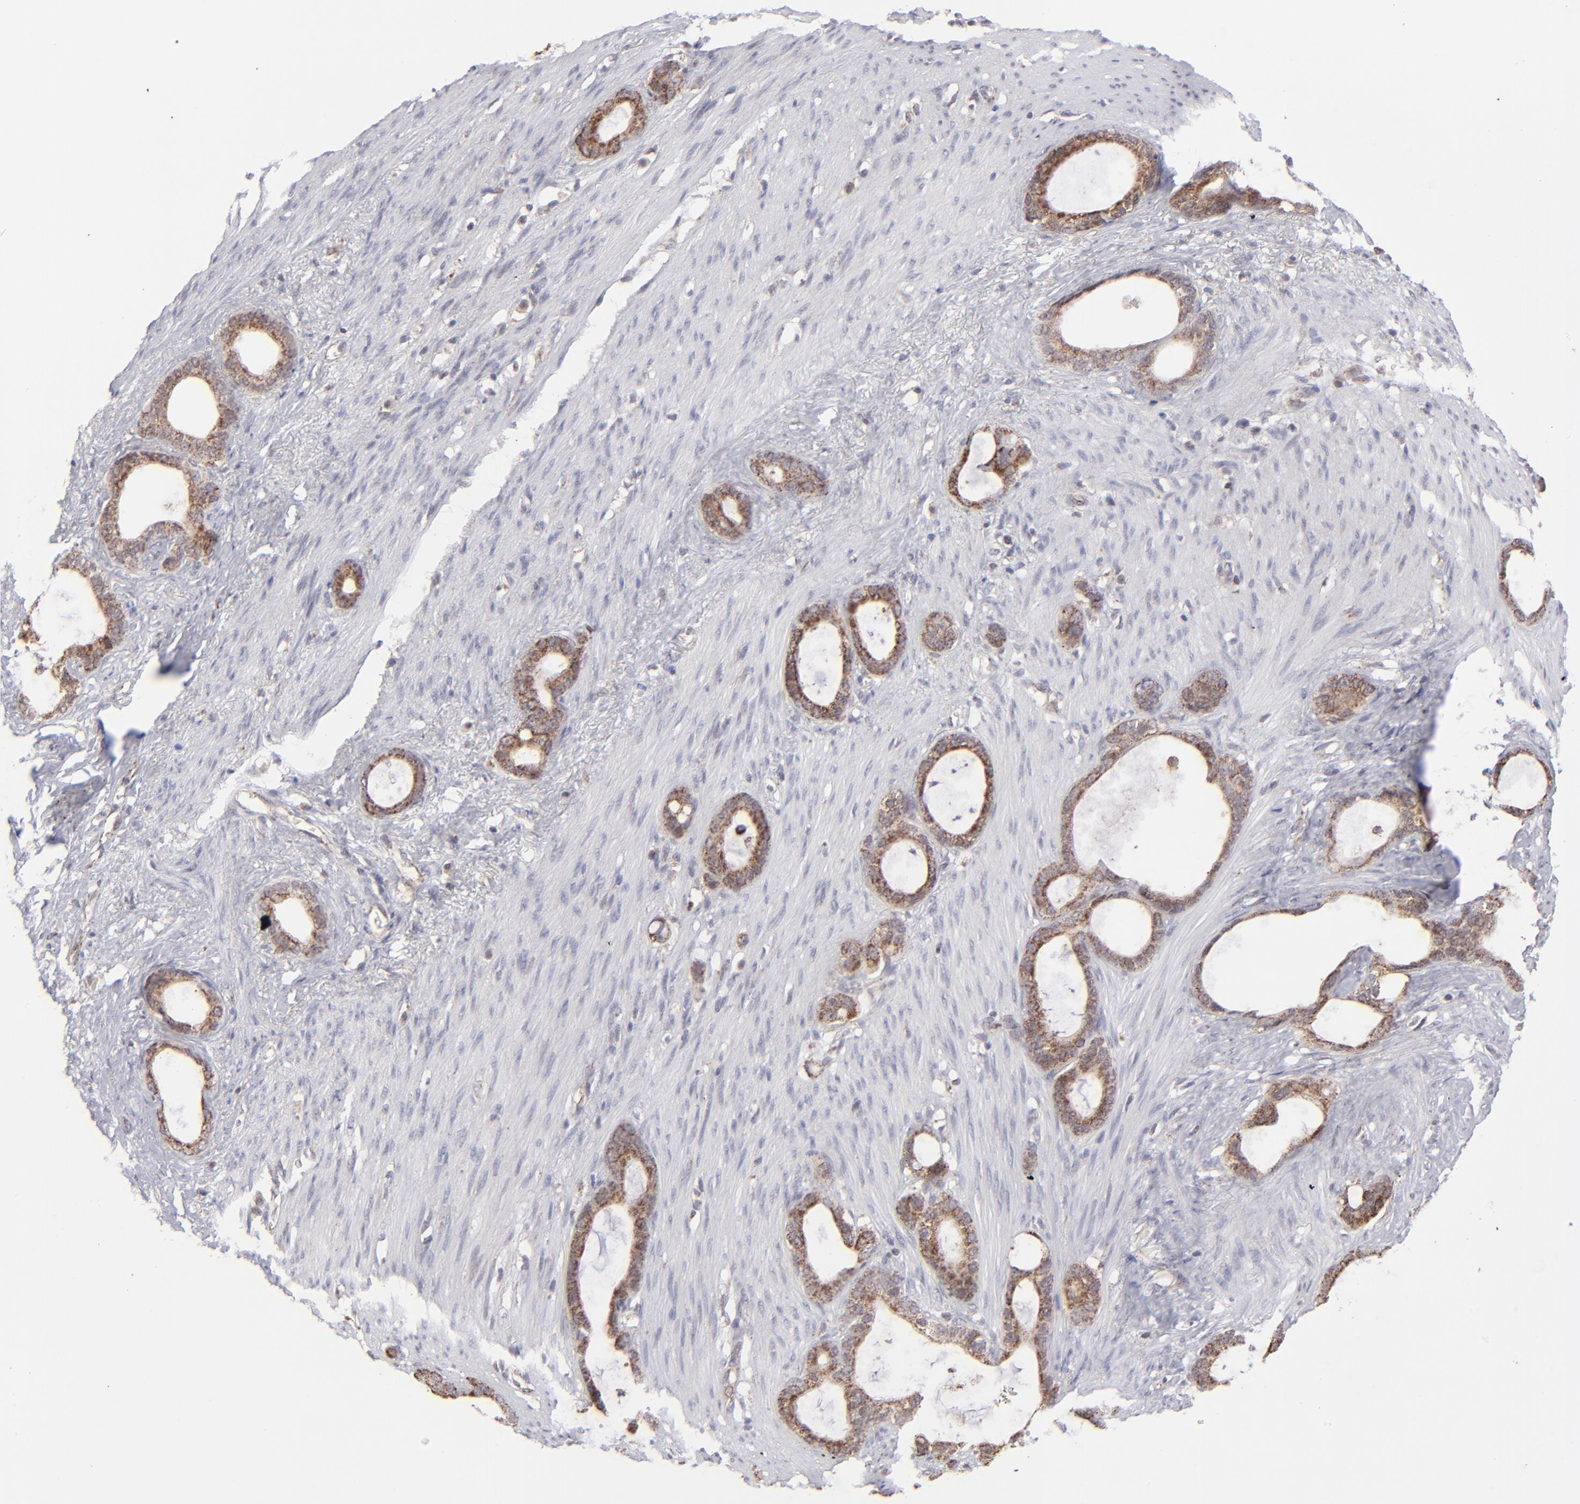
{"staining": {"intensity": "moderate", "quantity": ">75%", "location": "cytoplasmic/membranous"}, "tissue": "stomach cancer", "cell_type": "Tumor cells", "image_type": "cancer", "snomed": [{"axis": "morphology", "description": "Adenocarcinoma, NOS"}, {"axis": "topography", "description": "Stomach"}], "caption": "Human stomach cancer stained with a brown dye shows moderate cytoplasmic/membranous positive positivity in about >75% of tumor cells.", "gene": "SLC15A1", "patient": {"sex": "female", "age": 75}}